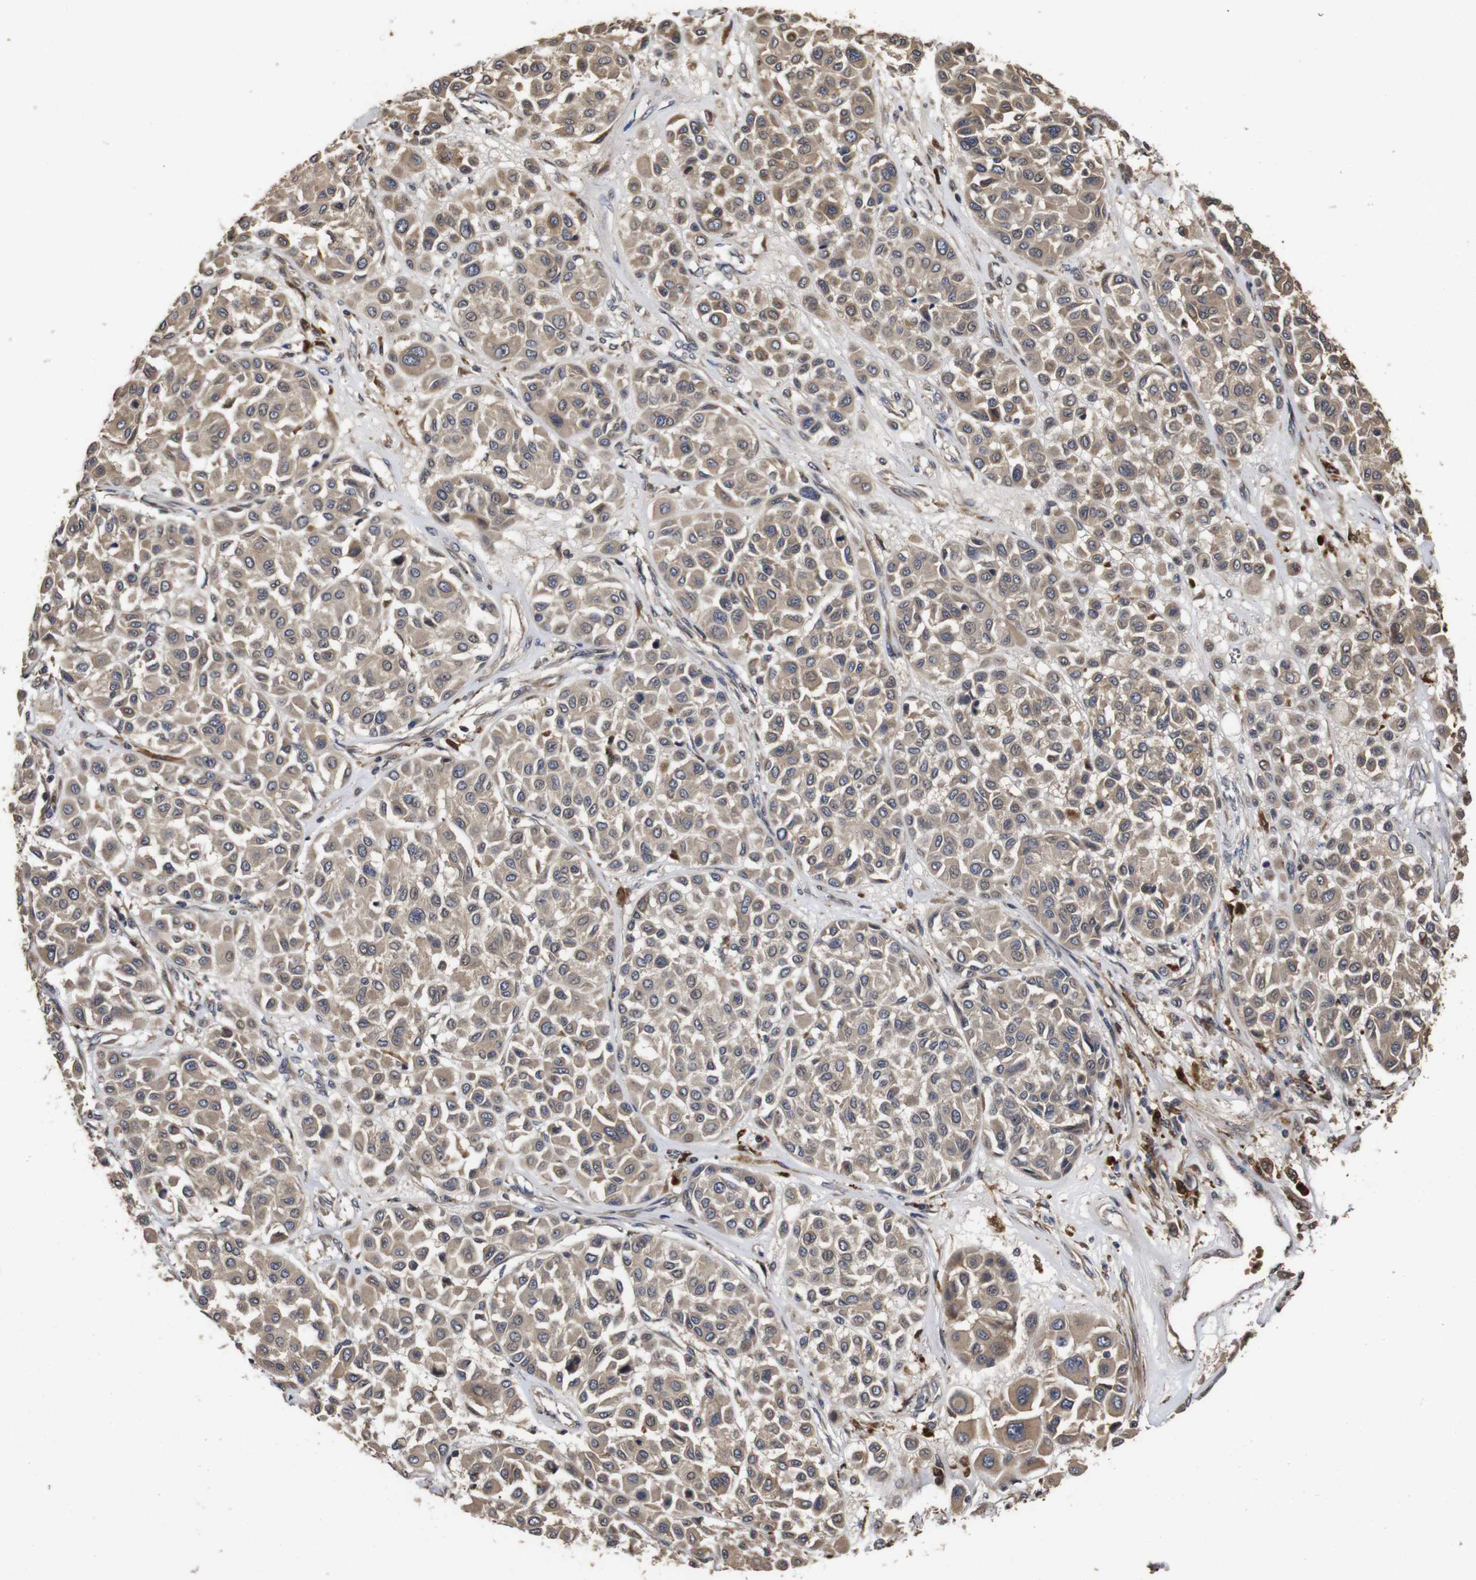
{"staining": {"intensity": "weak", "quantity": ">75%", "location": "cytoplasmic/membranous"}, "tissue": "melanoma", "cell_type": "Tumor cells", "image_type": "cancer", "snomed": [{"axis": "morphology", "description": "Malignant melanoma, Metastatic site"}, {"axis": "topography", "description": "Soft tissue"}], "caption": "The photomicrograph displays a brown stain indicating the presence of a protein in the cytoplasmic/membranous of tumor cells in melanoma.", "gene": "PTPN14", "patient": {"sex": "male", "age": 41}}